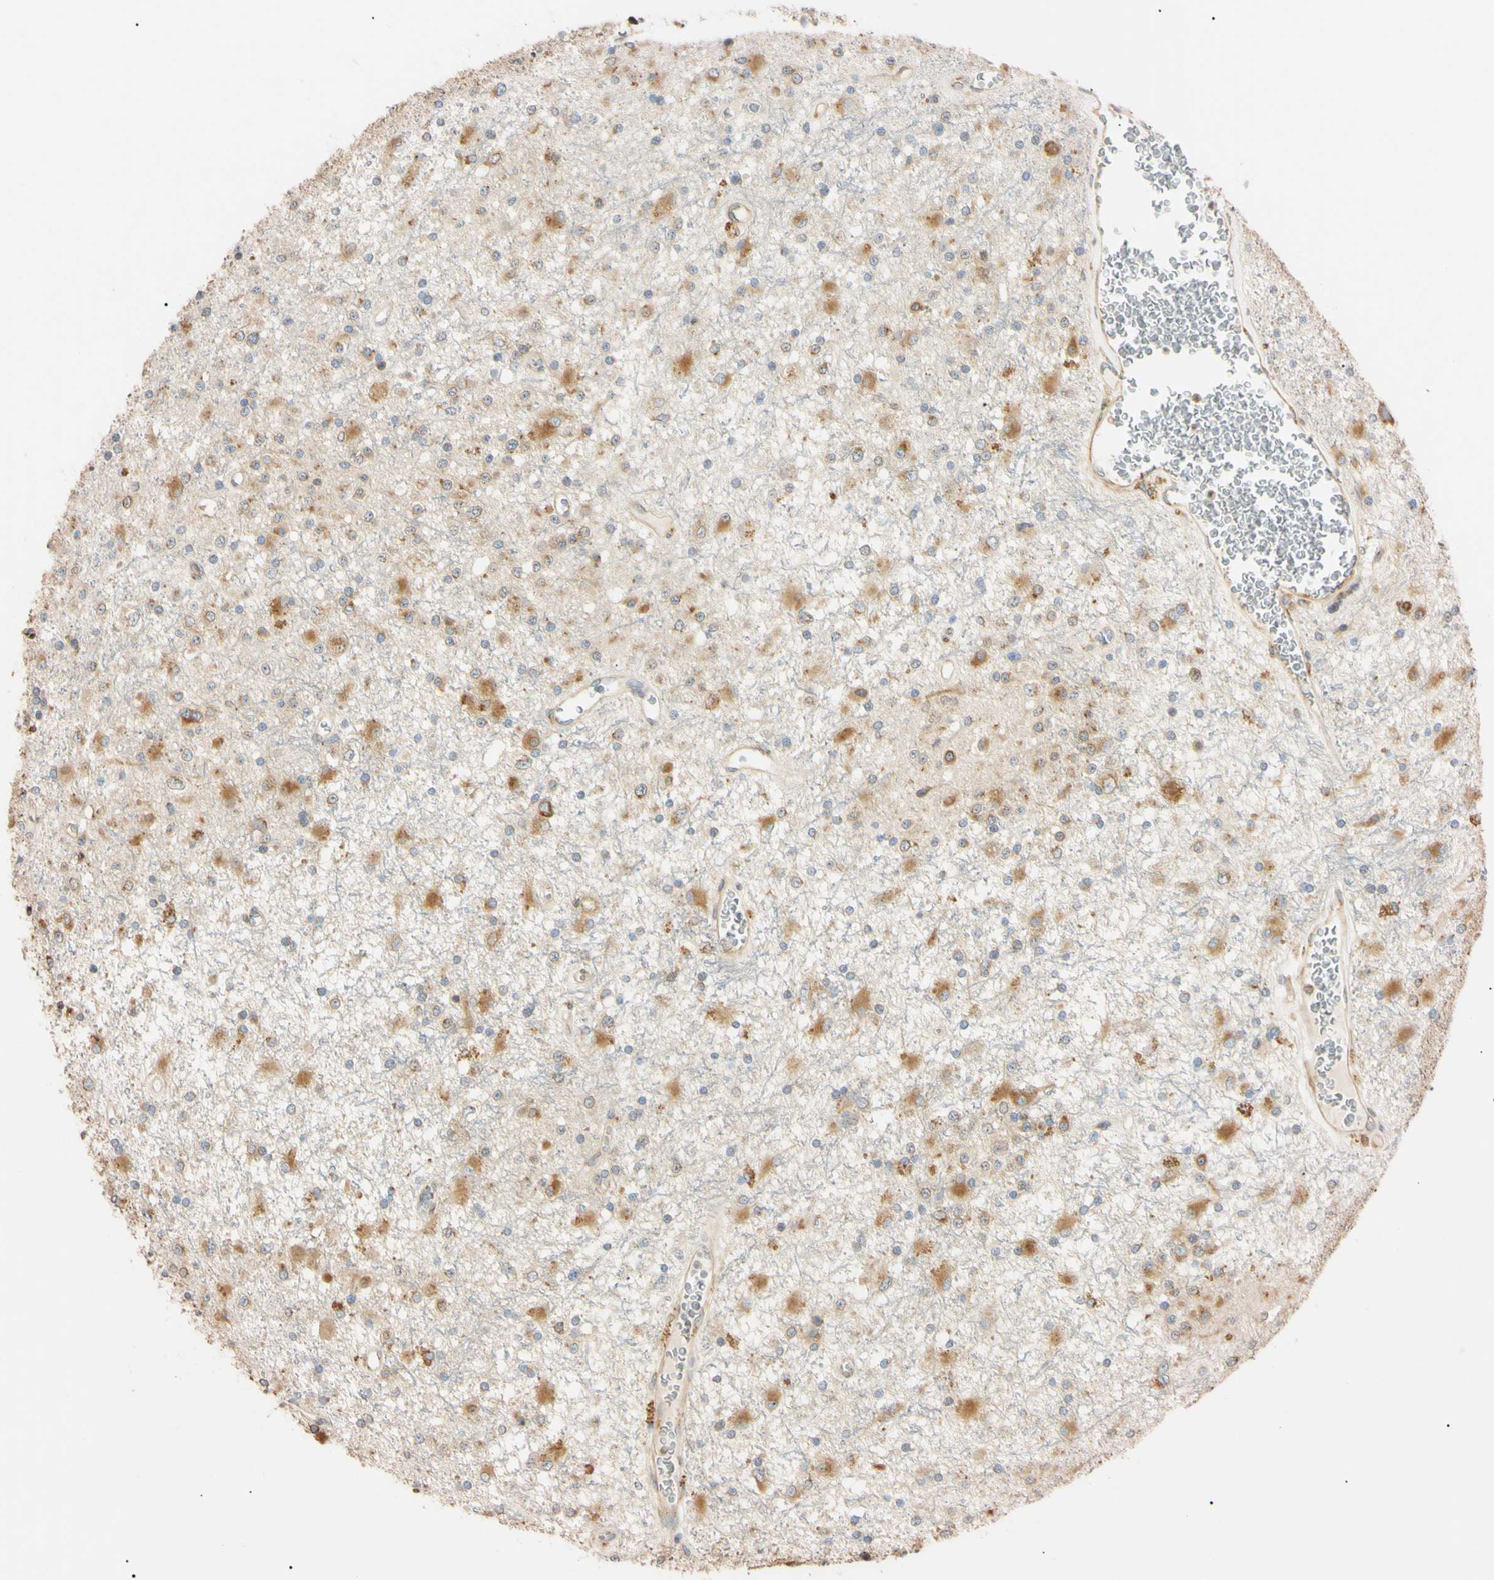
{"staining": {"intensity": "moderate", "quantity": "<25%", "location": "cytoplasmic/membranous"}, "tissue": "glioma", "cell_type": "Tumor cells", "image_type": "cancer", "snomed": [{"axis": "morphology", "description": "Glioma, malignant, Low grade"}, {"axis": "topography", "description": "Brain"}], "caption": "Glioma was stained to show a protein in brown. There is low levels of moderate cytoplasmic/membranous staining in approximately <25% of tumor cells. (Brightfield microscopy of DAB IHC at high magnification).", "gene": "IER3IP1", "patient": {"sex": "male", "age": 58}}